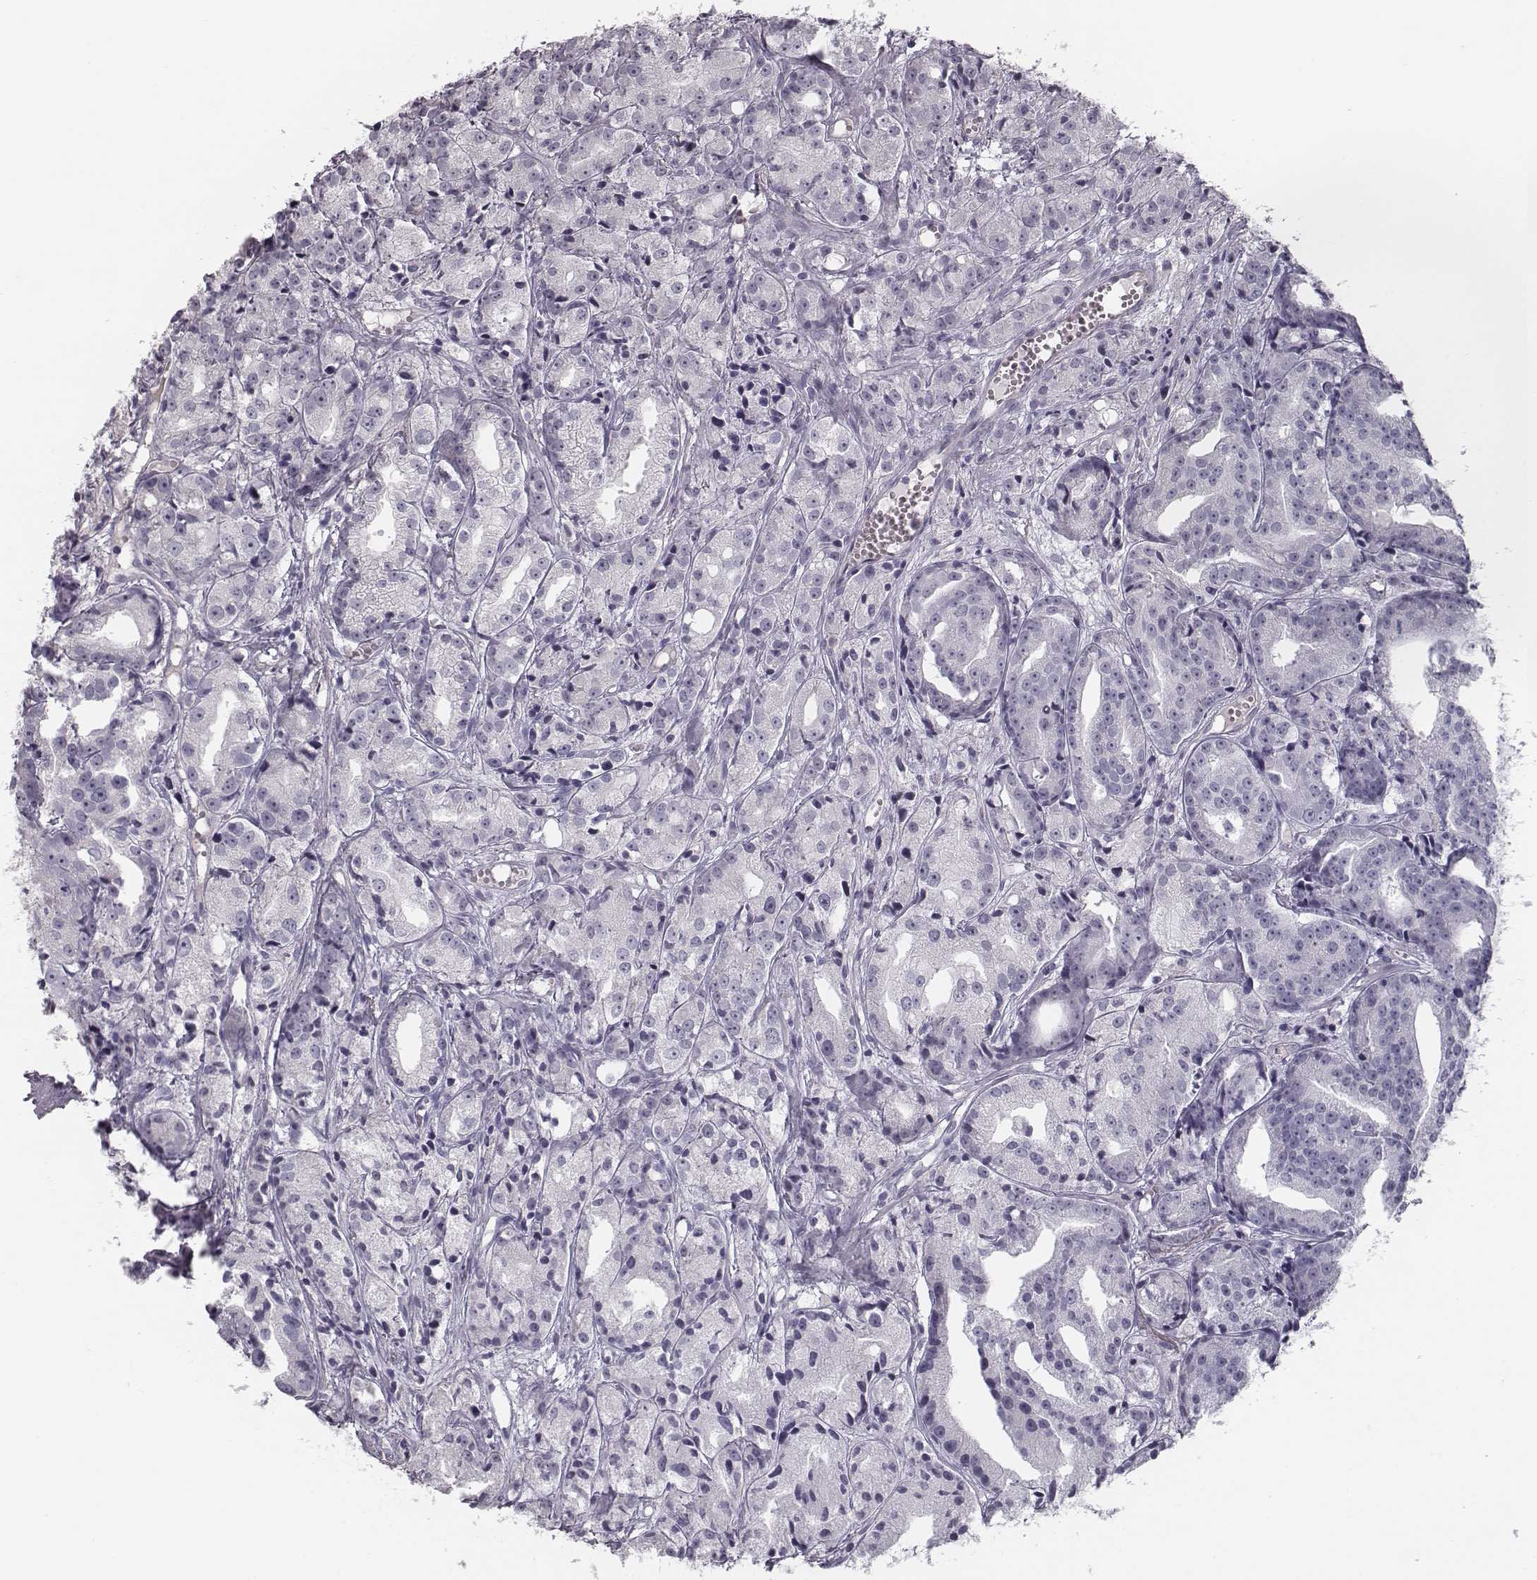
{"staining": {"intensity": "negative", "quantity": "none", "location": "none"}, "tissue": "prostate cancer", "cell_type": "Tumor cells", "image_type": "cancer", "snomed": [{"axis": "morphology", "description": "Adenocarcinoma, Medium grade"}, {"axis": "topography", "description": "Prostate"}], "caption": "Prostate adenocarcinoma (medium-grade) stained for a protein using immunohistochemistry exhibits no expression tumor cells.", "gene": "SEPTIN14", "patient": {"sex": "male", "age": 74}}